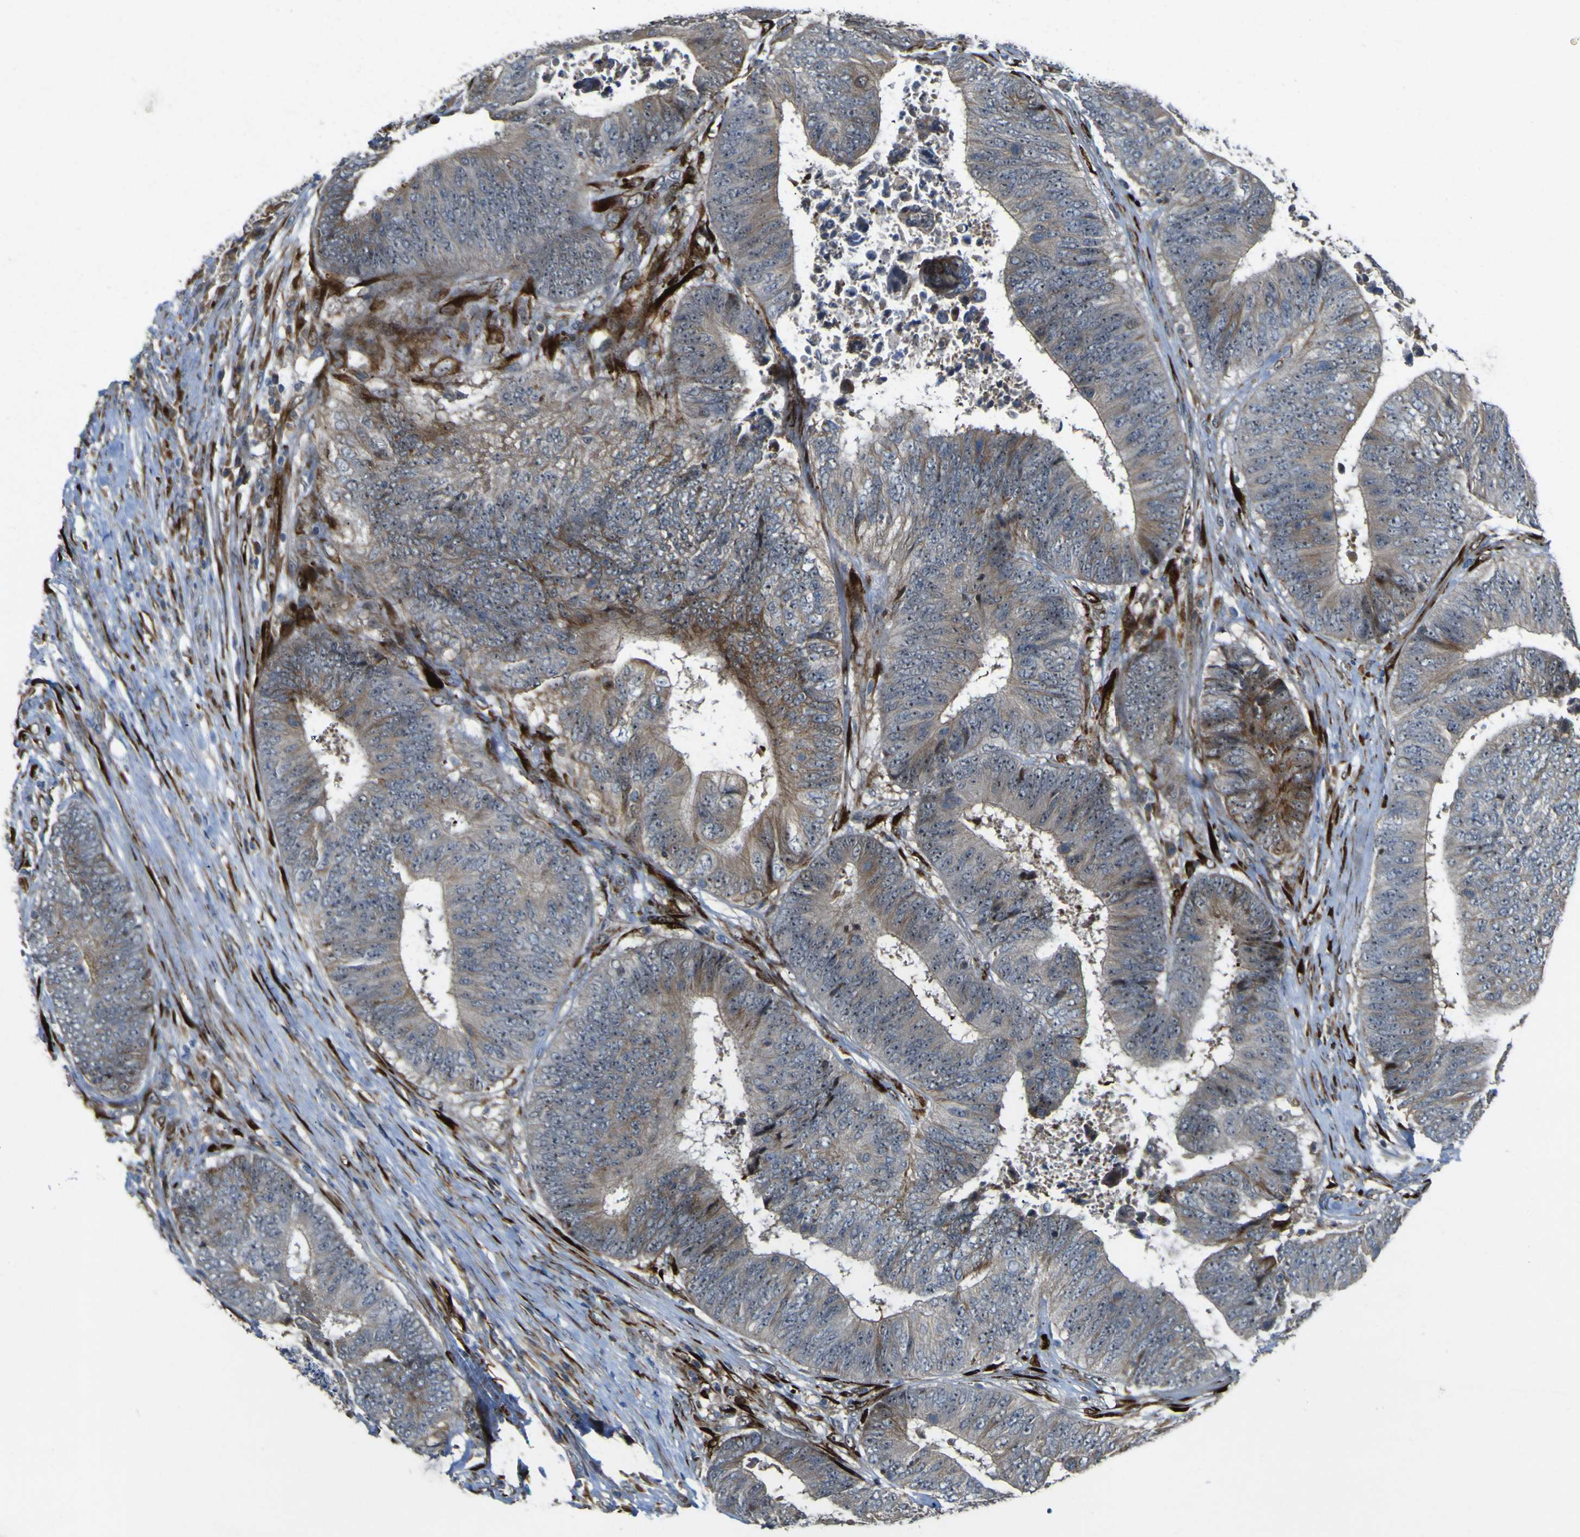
{"staining": {"intensity": "weak", "quantity": ">75%", "location": "cytoplasmic/membranous"}, "tissue": "colorectal cancer", "cell_type": "Tumor cells", "image_type": "cancer", "snomed": [{"axis": "morphology", "description": "Adenocarcinoma, NOS"}, {"axis": "topography", "description": "Rectum"}], "caption": "IHC staining of adenocarcinoma (colorectal), which reveals low levels of weak cytoplasmic/membranous staining in approximately >75% of tumor cells indicating weak cytoplasmic/membranous protein expression. The staining was performed using DAB (brown) for protein detection and nuclei were counterstained in hematoxylin (blue).", "gene": "LBHD1", "patient": {"sex": "male", "age": 72}}